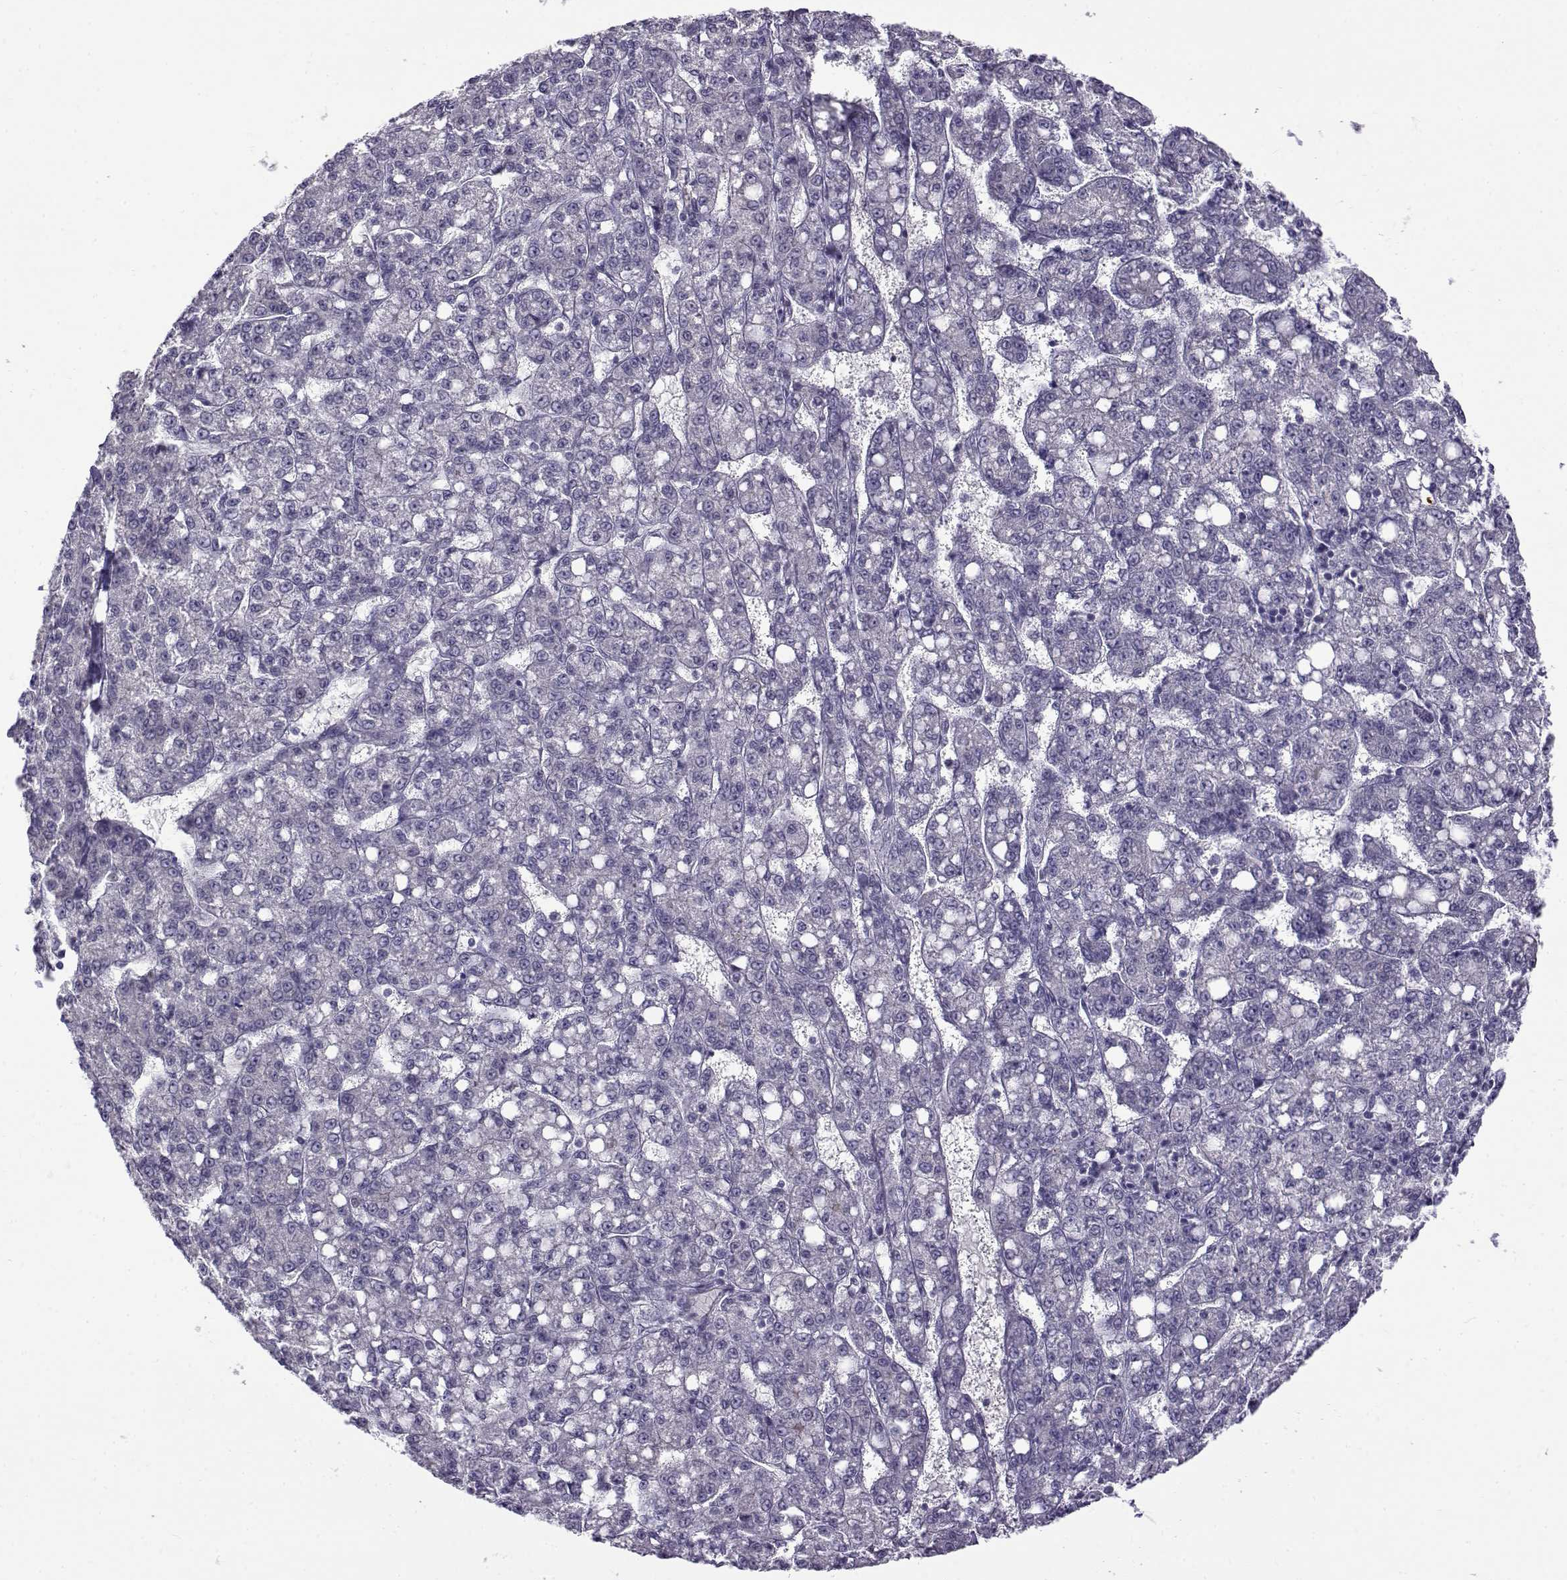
{"staining": {"intensity": "negative", "quantity": "none", "location": "none"}, "tissue": "liver cancer", "cell_type": "Tumor cells", "image_type": "cancer", "snomed": [{"axis": "morphology", "description": "Carcinoma, Hepatocellular, NOS"}, {"axis": "topography", "description": "Liver"}], "caption": "High magnification brightfield microscopy of liver cancer stained with DAB (3,3'-diaminobenzidine) (brown) and counterstained with hematoxylin (blue): tumor cells show no significant staining.", "gene": "BACH1", "patient": {"sex": "female", "age": 65}}